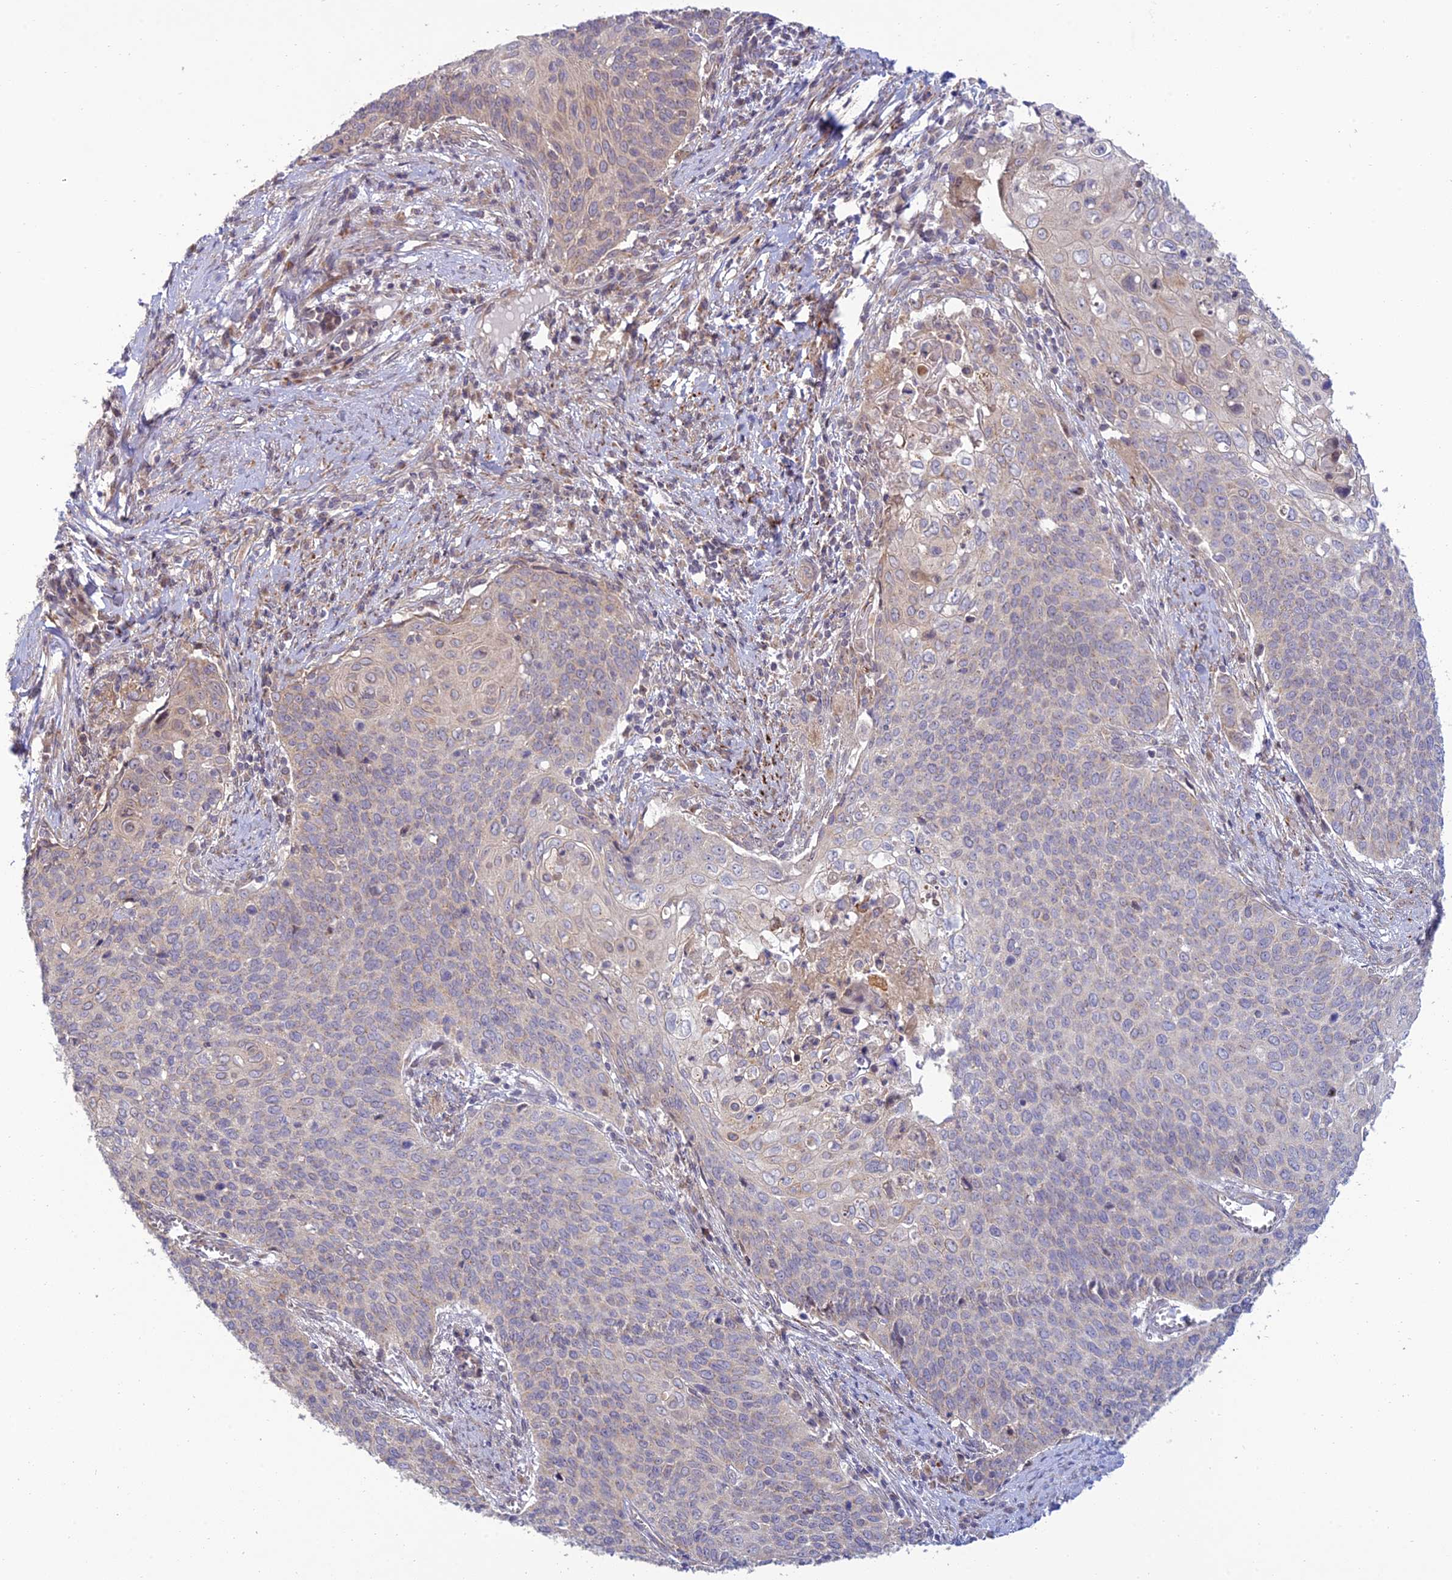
{"staining": {"intensity": "weak", "quantity": "<25%", "location": "cytoplasmic/membranous"}, "tissue": "cervical cancer", "cell_type": "Tumor cells", "image_type": "cancer", "snomed": [{"axis": "morphology", "description": "Squamous cell carcinoma, NOS"}, {"axis": "topography", "description": "Cervix"}], "caption": "Immunohistochemistry (IHC) of cervical squamous cell carcinoma exhibits no expression in tumor cells.", "gene": "C3orf20", "patient": {"sex": "female", "age": 39}}